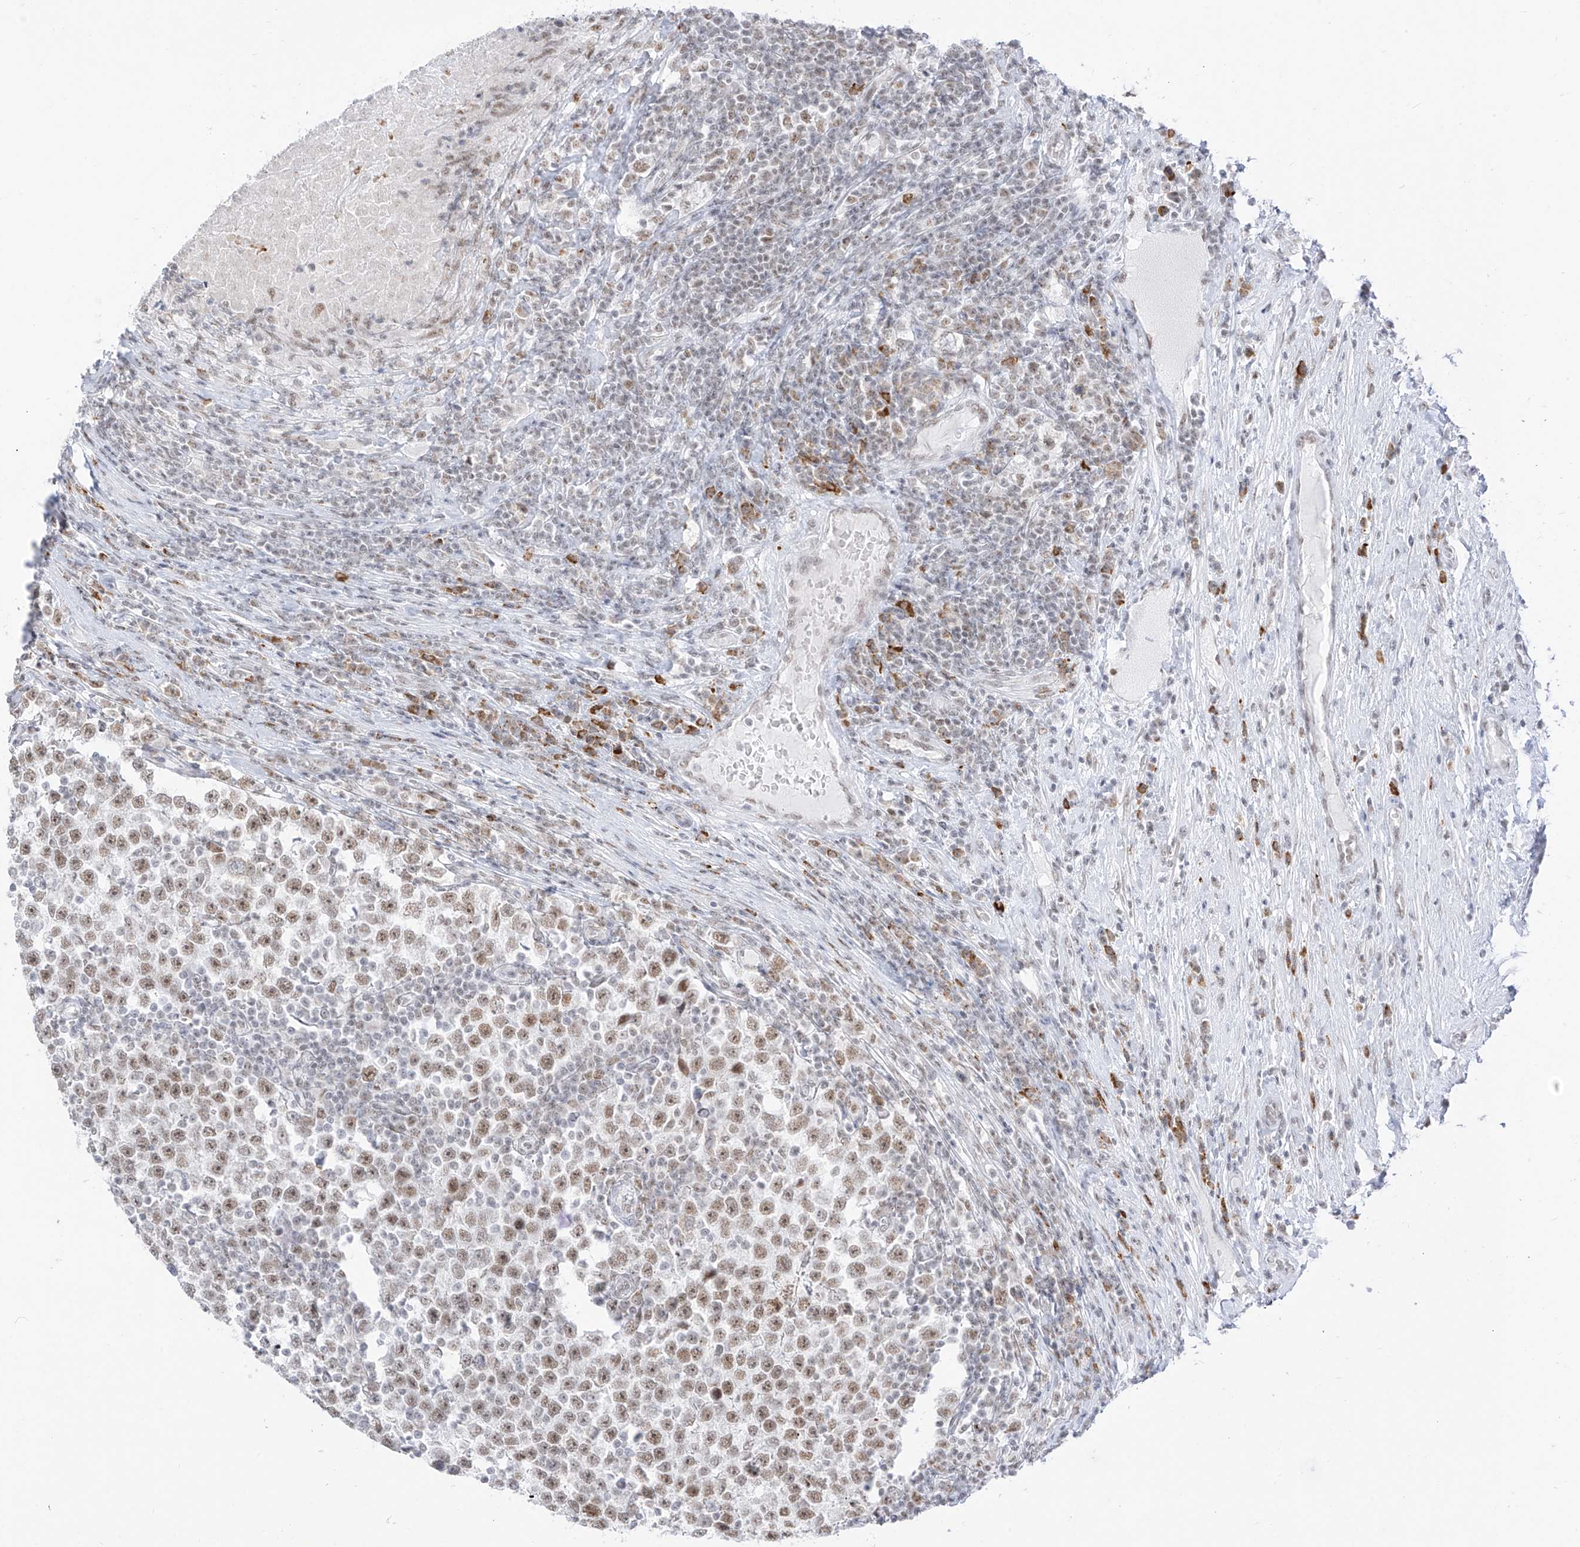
{"staining": {"intensity": "moderate", "quantity": "25%-75%", "location": "nuclear"}, "tissue": "testis cancer", "cell_type": "Tumor cells", "image_type": "cancer", "snomed": [{"axis": "morphology", "description": "Normal tissue, NOS"}, {"axis": "morphology", "description": "Seminoma, NOS"}, {"axis": "topography", "description": "Testis"}], "caption": "A brown stain labels moderate nuclear staining of a protein in seminoma (testis) tumor cells.", "gene": "SUPT5H", "patient": {"sex": "male", "age": 43}}